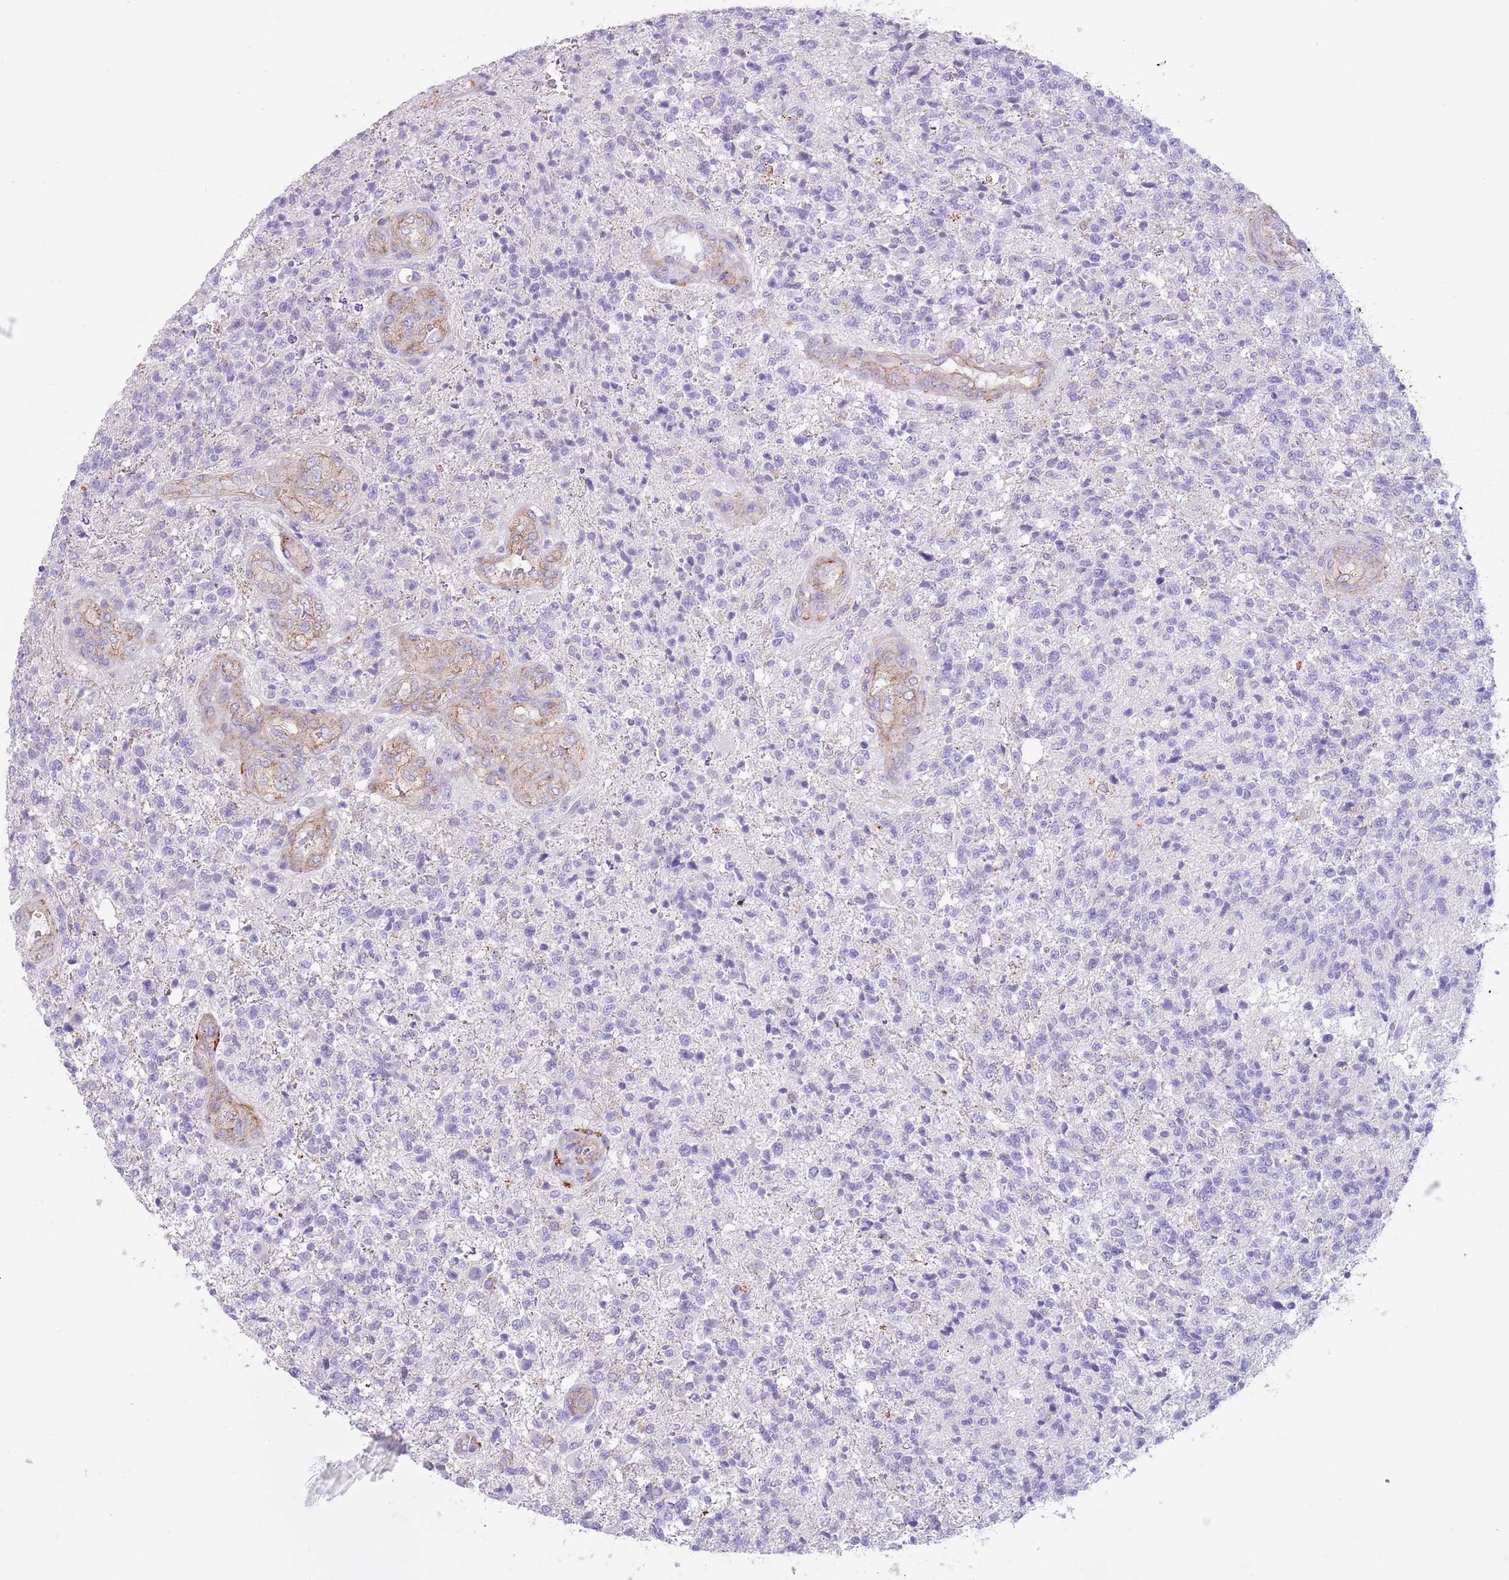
{"staining": {"intensity": "negative", "quantity": "none", "location": "none"}, "tissue": "glioma", "cell_type": "Tumor cells", "image_type": "cancer", "snomed": [{"axis": "morphology", "description": "Glioma, malignant, High grade"}, {"axis": "topography", "description": "Brain"}], "caption": "An image of human glioma is negative for staining in tumor cells.", "gene": "SNX6", "patient": {"sex": "male", "age": 56}}